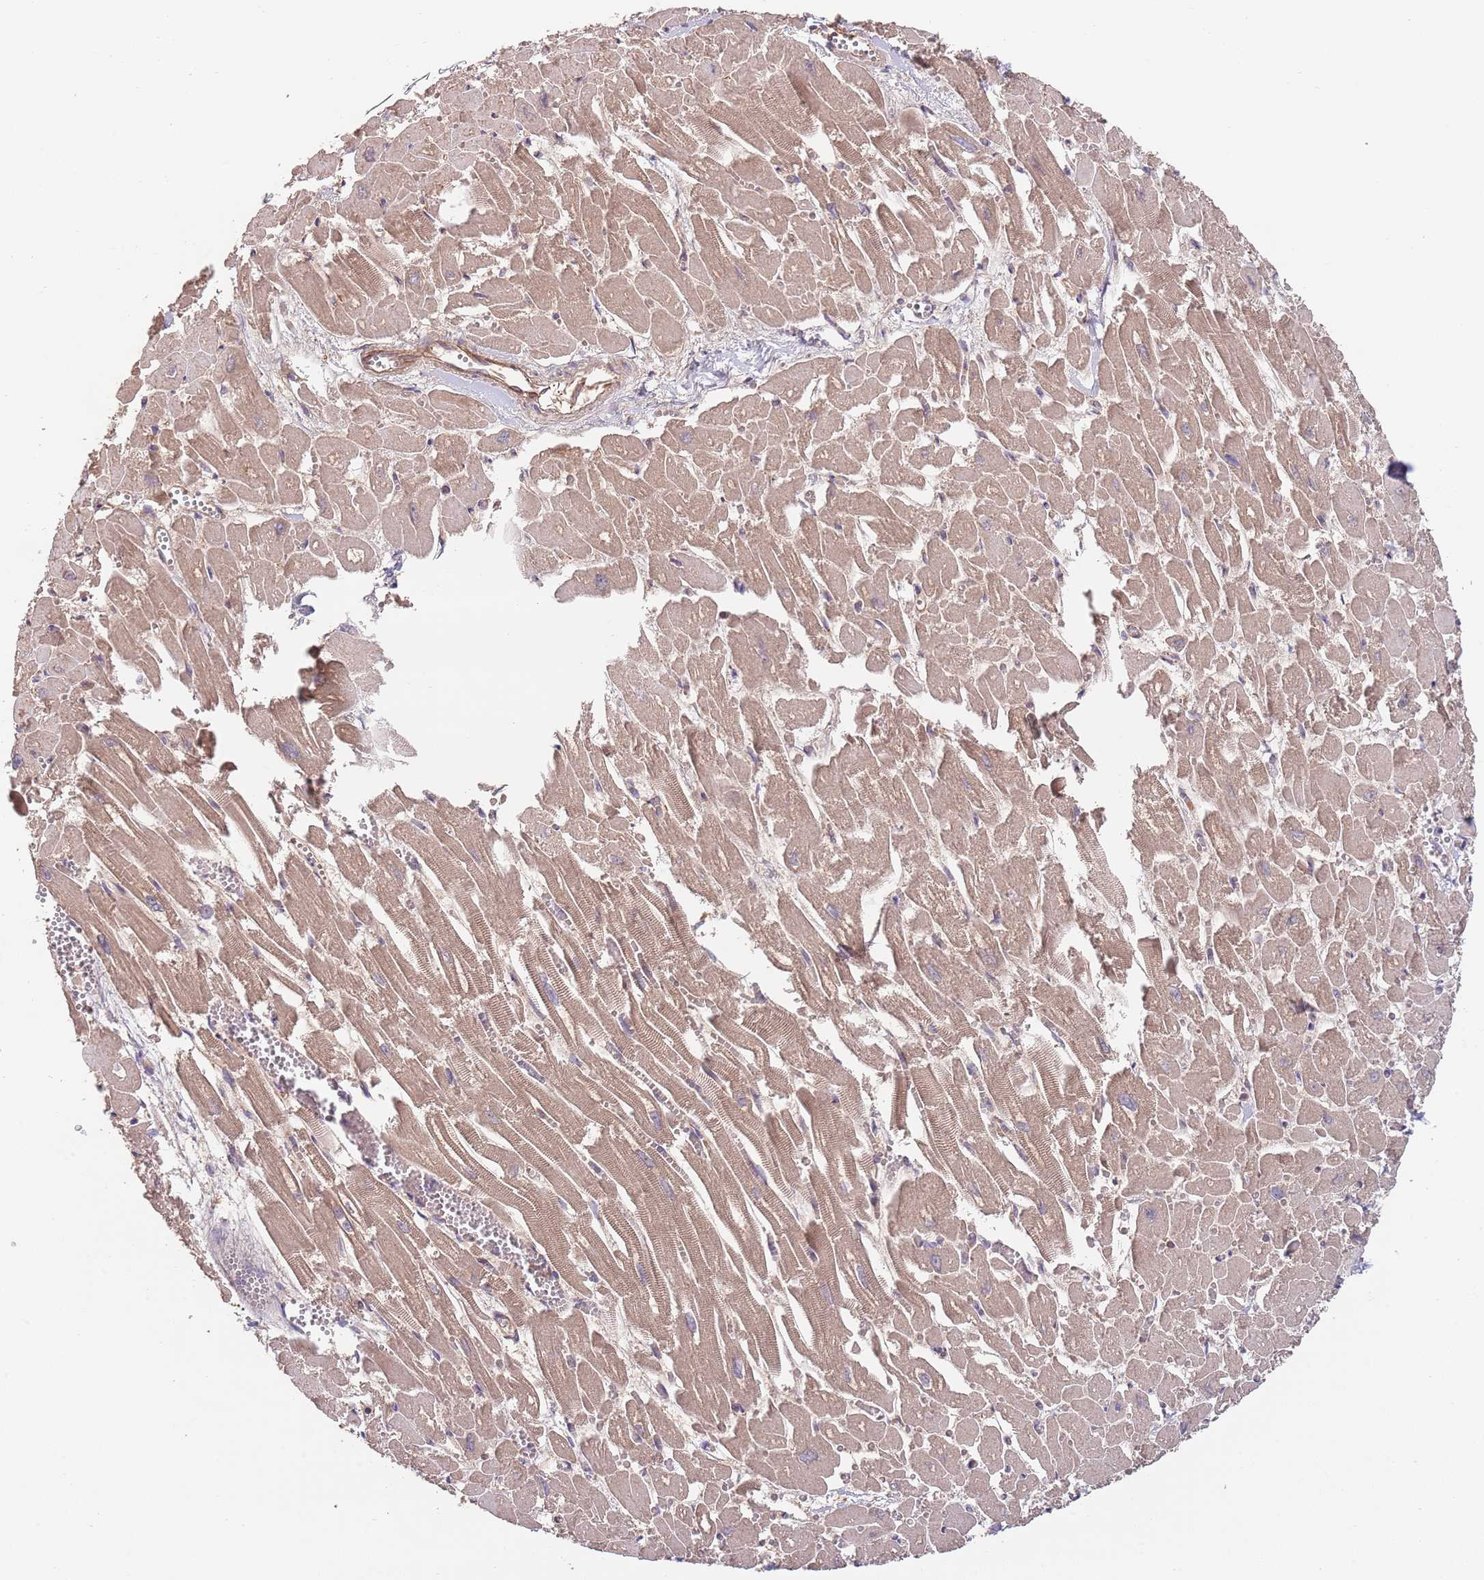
{"staining": {"intensity": "moderate", "quantity": ">75%", "location": "cytoplasmic/membranous"}, "tissue": "heart muscle", "cell_type": "Cardiomyocytes", "image_type": "normal", "snomed": [{"axis": "morphology", "description": "Normal tissue, NOS"}, {"axis": "topography", "description": "Heart"}], "caption": "Protein staining of benign heart muscle reveals moderate cytoplasmic/membranous positivity in about >75% of cardiomyocytes.", "gene": "EIF3F", "patient": {"sex": "male", "age": 54}}